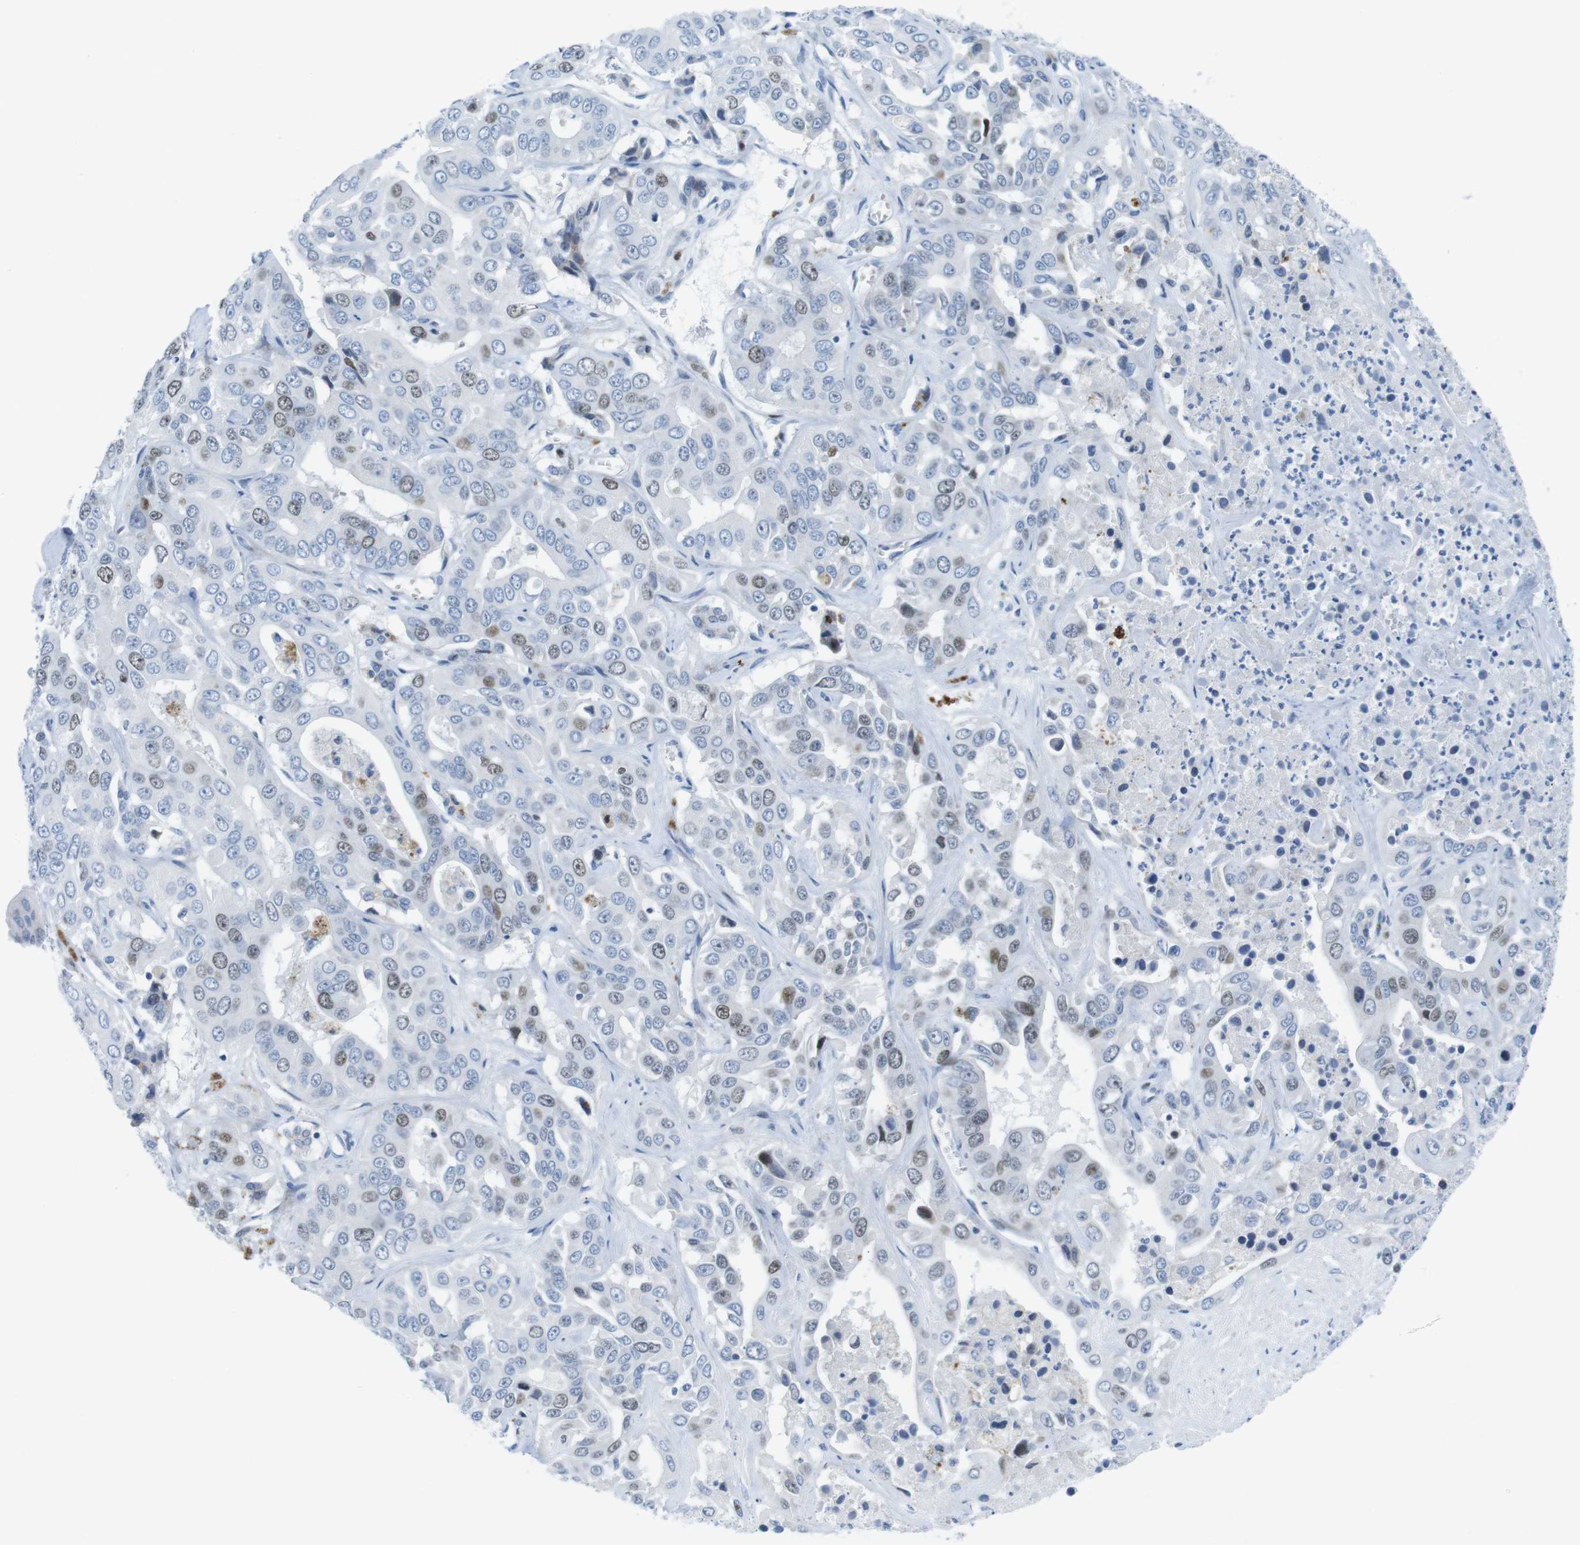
{"staining": {"intensity": "weak", "quantity": "<25%", "location": "nuclear"}, "tissue": "liver cancer", "cell_type": "Tumor cells", "image_type": "cancer", "snomed": [{"axis": "morphology", "description": "Cholangiocarcinoma"}, {"axis": "topography", "description": "Liver"}], "caption": "IHC of cholangiocarcinoma (liver) exhibits no expression in tumor cells.", "gene": "CHAF1A", "patient": {"sex": "female", "age": 52}}